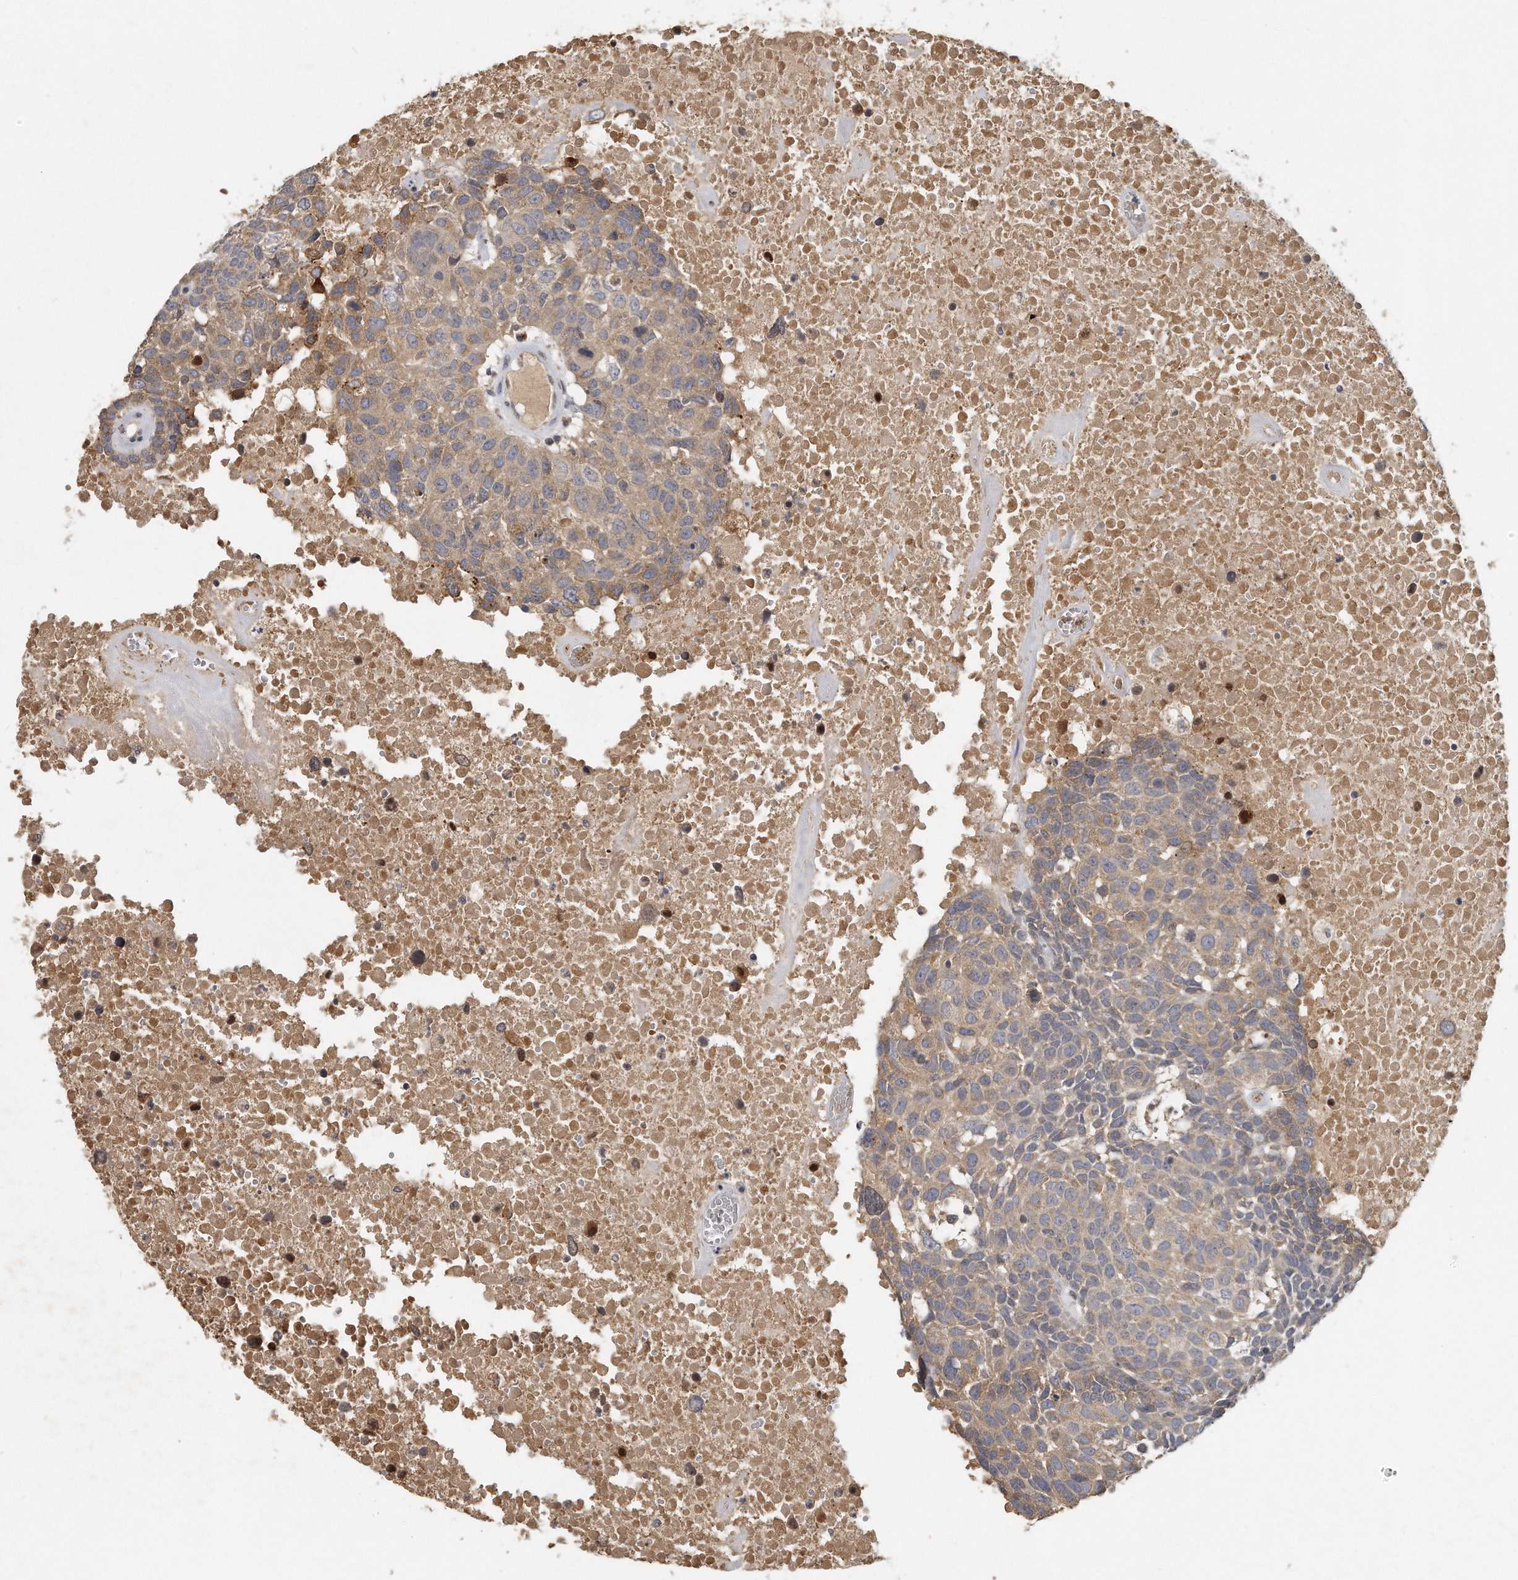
{"staining": {"intensity": "weak", "quantity": "25%-75%", "location": "cytoplasmic/membranous"}, "tissue": "head and neck cancer", "cell_type": "Tumor cells", "image_type": "cancer", "snomed": [{"axis": "morphology", "description": "Squamous cell carcinoma, NOS"}, {"axis": "topography", "description": "Head-Neck"}], "caption": "A photomicrograph of head and neck squamous cell carcinoma stained for a protein displays weak cytoplasmic/membranous brown staining in tumor cells.", "gene": "TRAPPC14", "patient": {"sex": "male", "age": 66}}